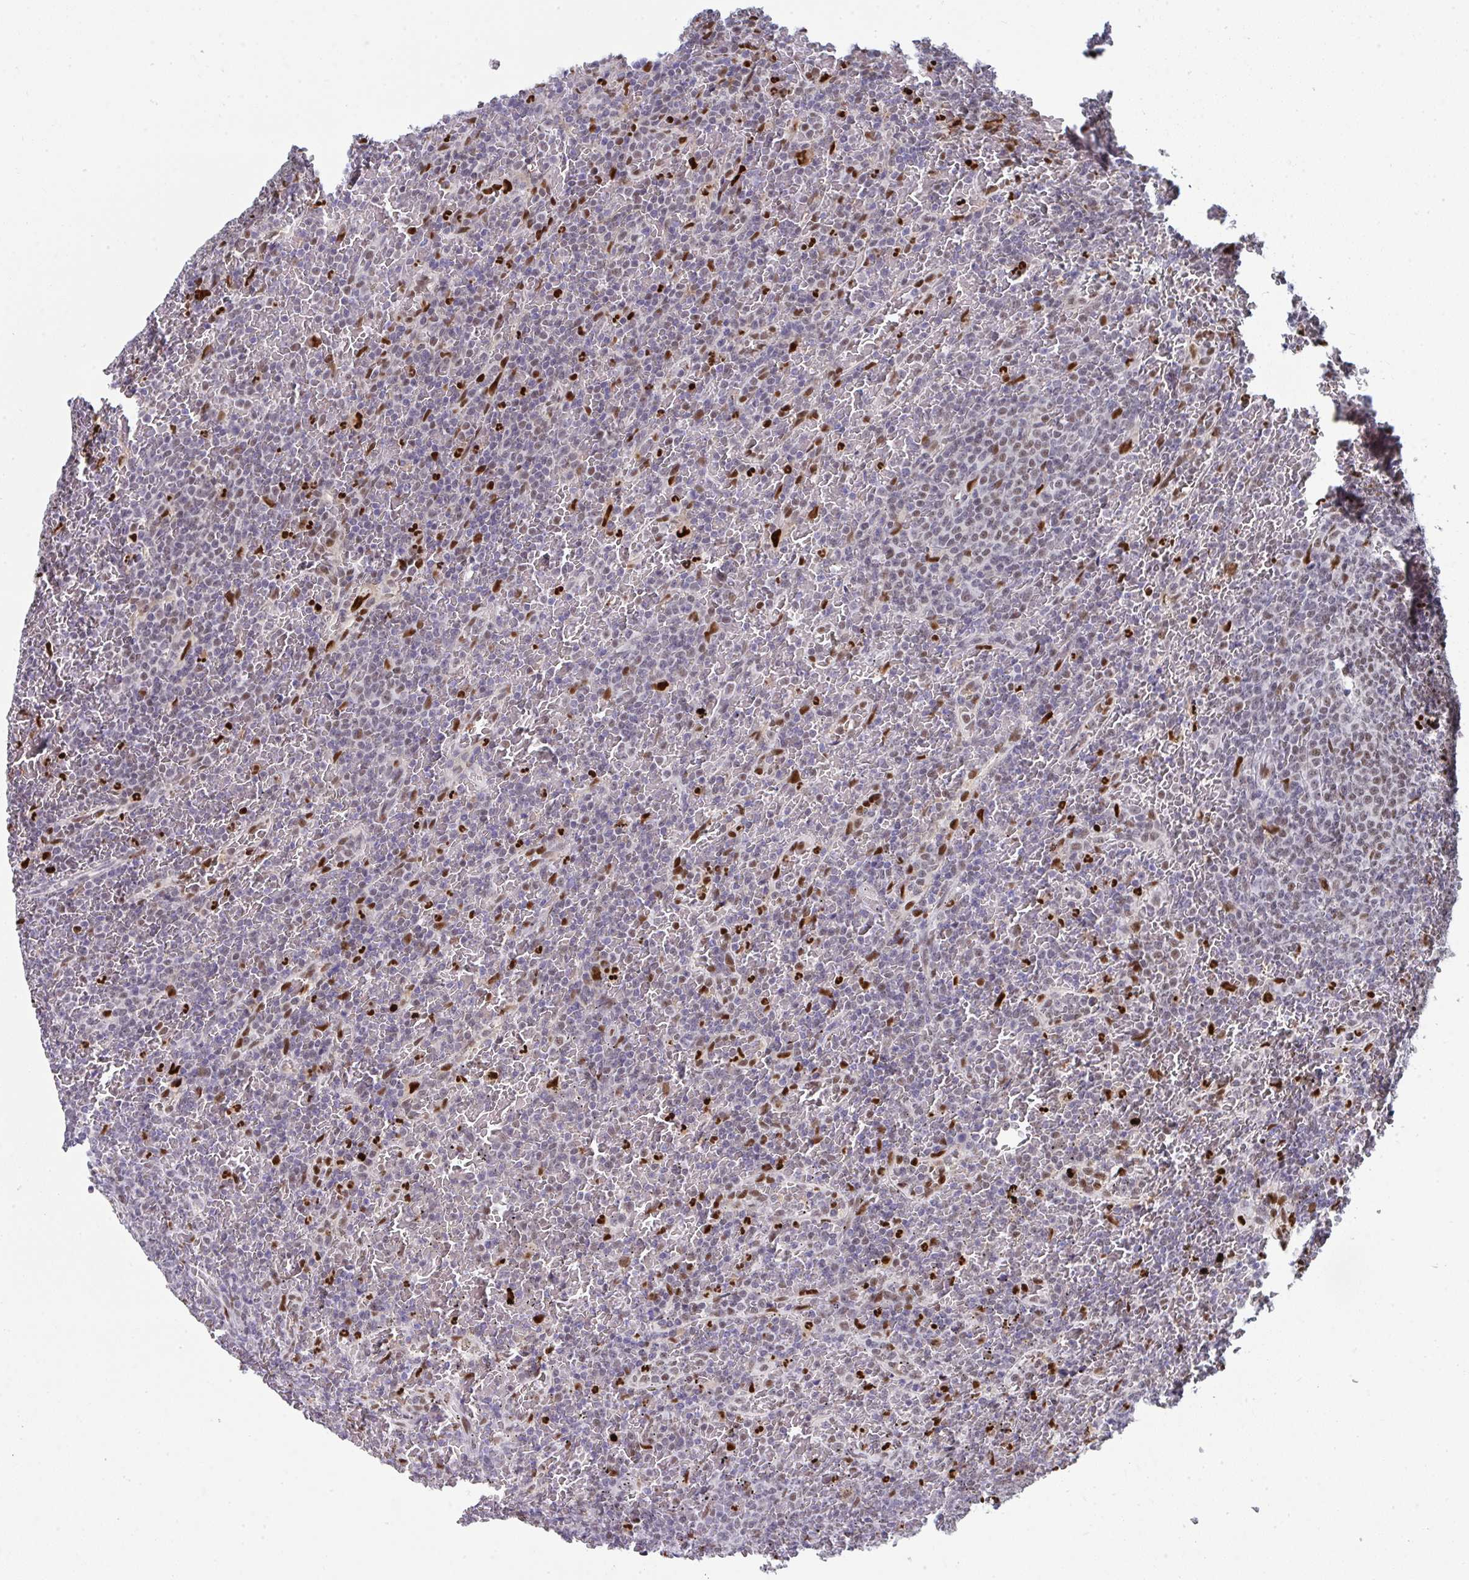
{"staining": {"intensity": "weak", "quantity": "25%-75%", "location": "nuclear"}, "tissue": "lymphoma", "cell_type": "Tumor cells", "image_type": "cancer", "snomed": [{"axis": "morphology", "description": "Malignant lymphoma, non-Hodgkin's type, Low grade"}, {"axis": "topography", "description": "Spleen"}], "caption": "Protein staining demonstrates weak nuclear positivity in about 25%-75% of tumor cells in lymphoma. The staining was performed using DAB (3,3'-diaminobenzidine), with brown indicating positive protein expression. Nuclei are stained blue with hematoxylin.", "gene": "JDP2", "patient": {"sex": "female", "age": 77}}